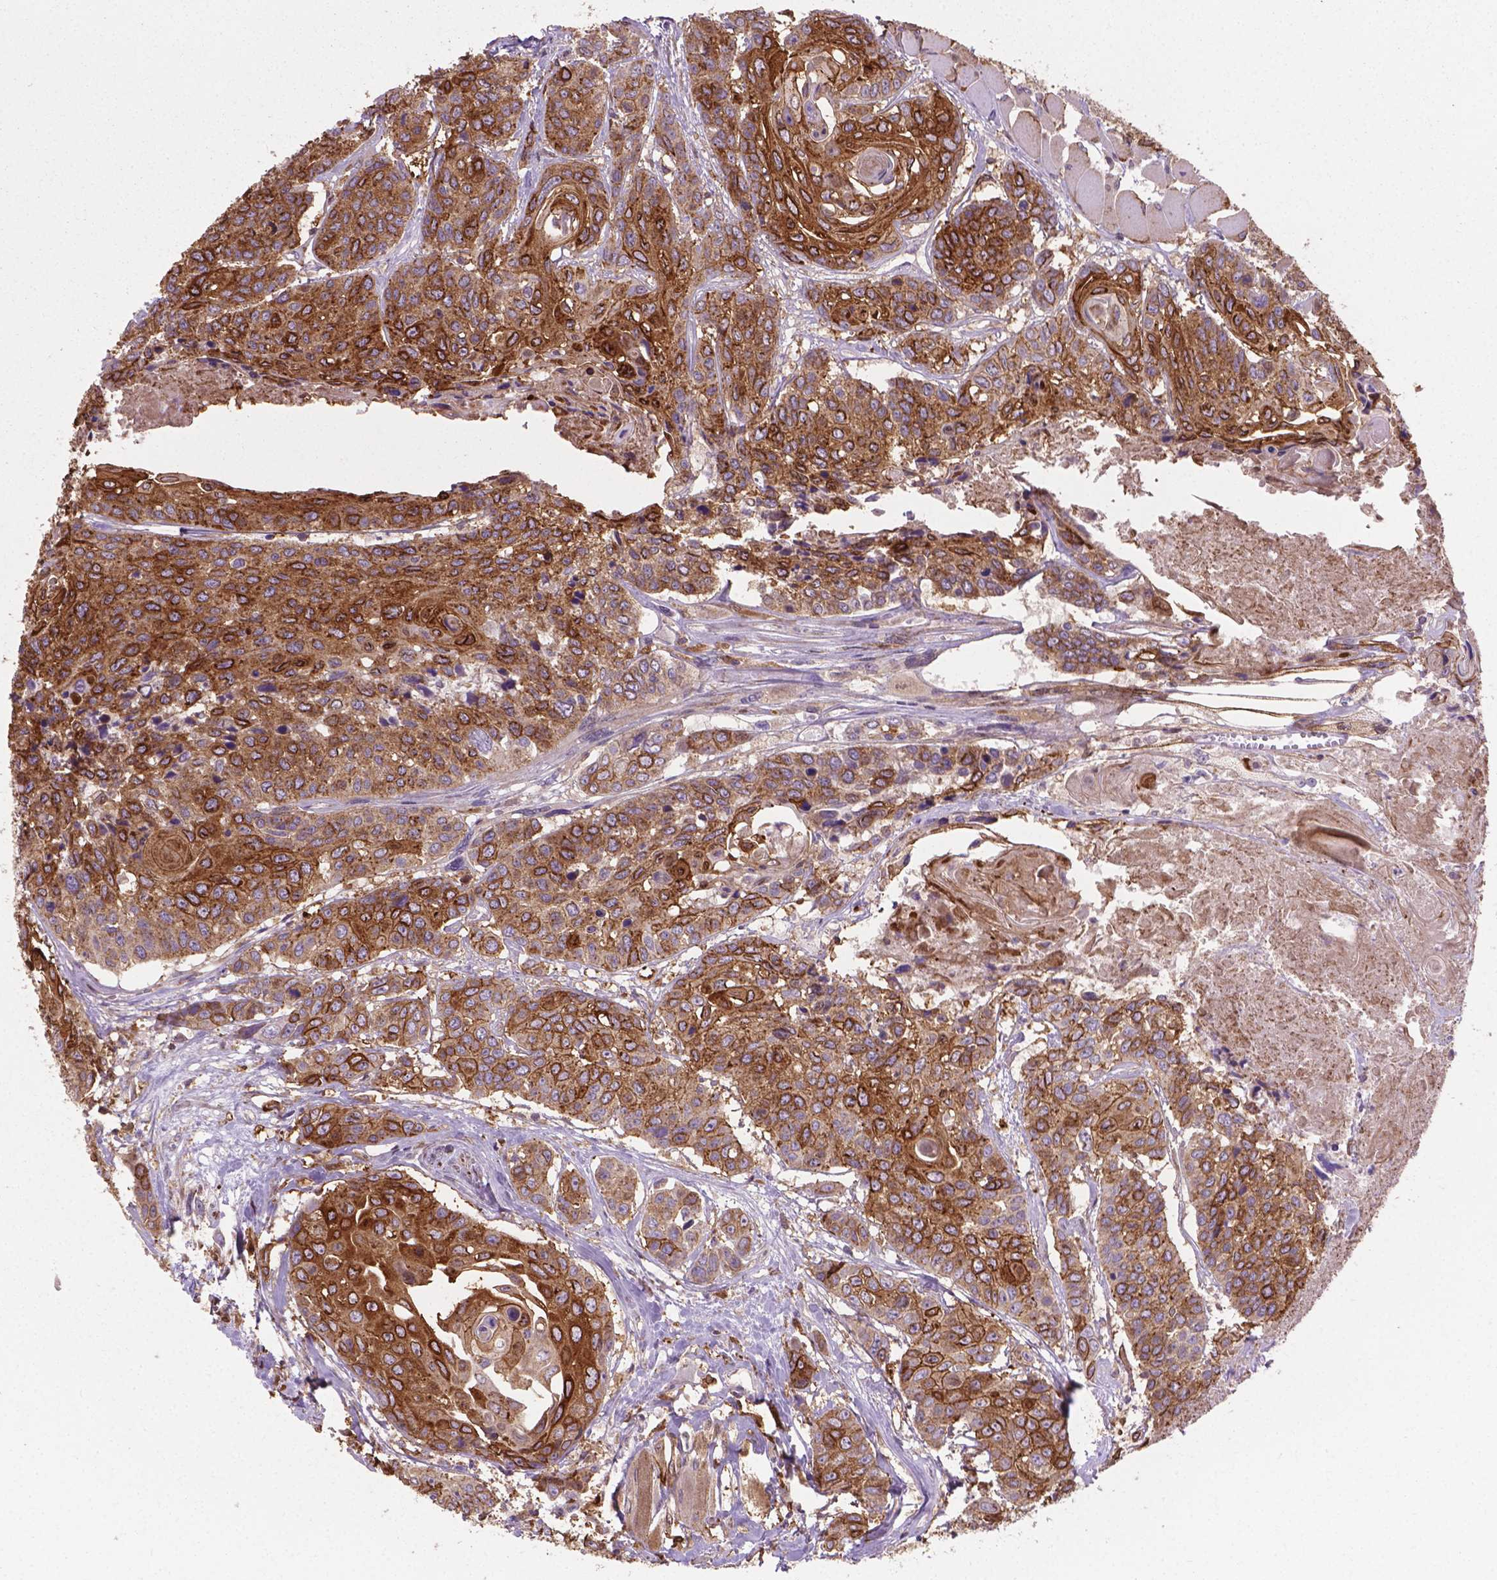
{"staining": {"intensity": "strong", "quantity": "25%-75%", "location": "cytoplasmic/membranous"}, "tissue": "head and neck cancer", "cell_type": "Tumor cells", "image_type": "cancer", "snomed": [{"axis": "morphology", "description": "Squamous cell carcinoma, NOS"}, {"axis": "topography", "description": "Oral tissue"}, {"axis": "topography", "description": "Head-Neck"}], "caption": "Head and neck cancer stained with a brown dye demonstrates strong cytoplasmic/membranous positive positivity in approximately 25%-75% of tumor cells.", "gene": "TCAF1", "patient": {"sex": "male", "age": 56}}